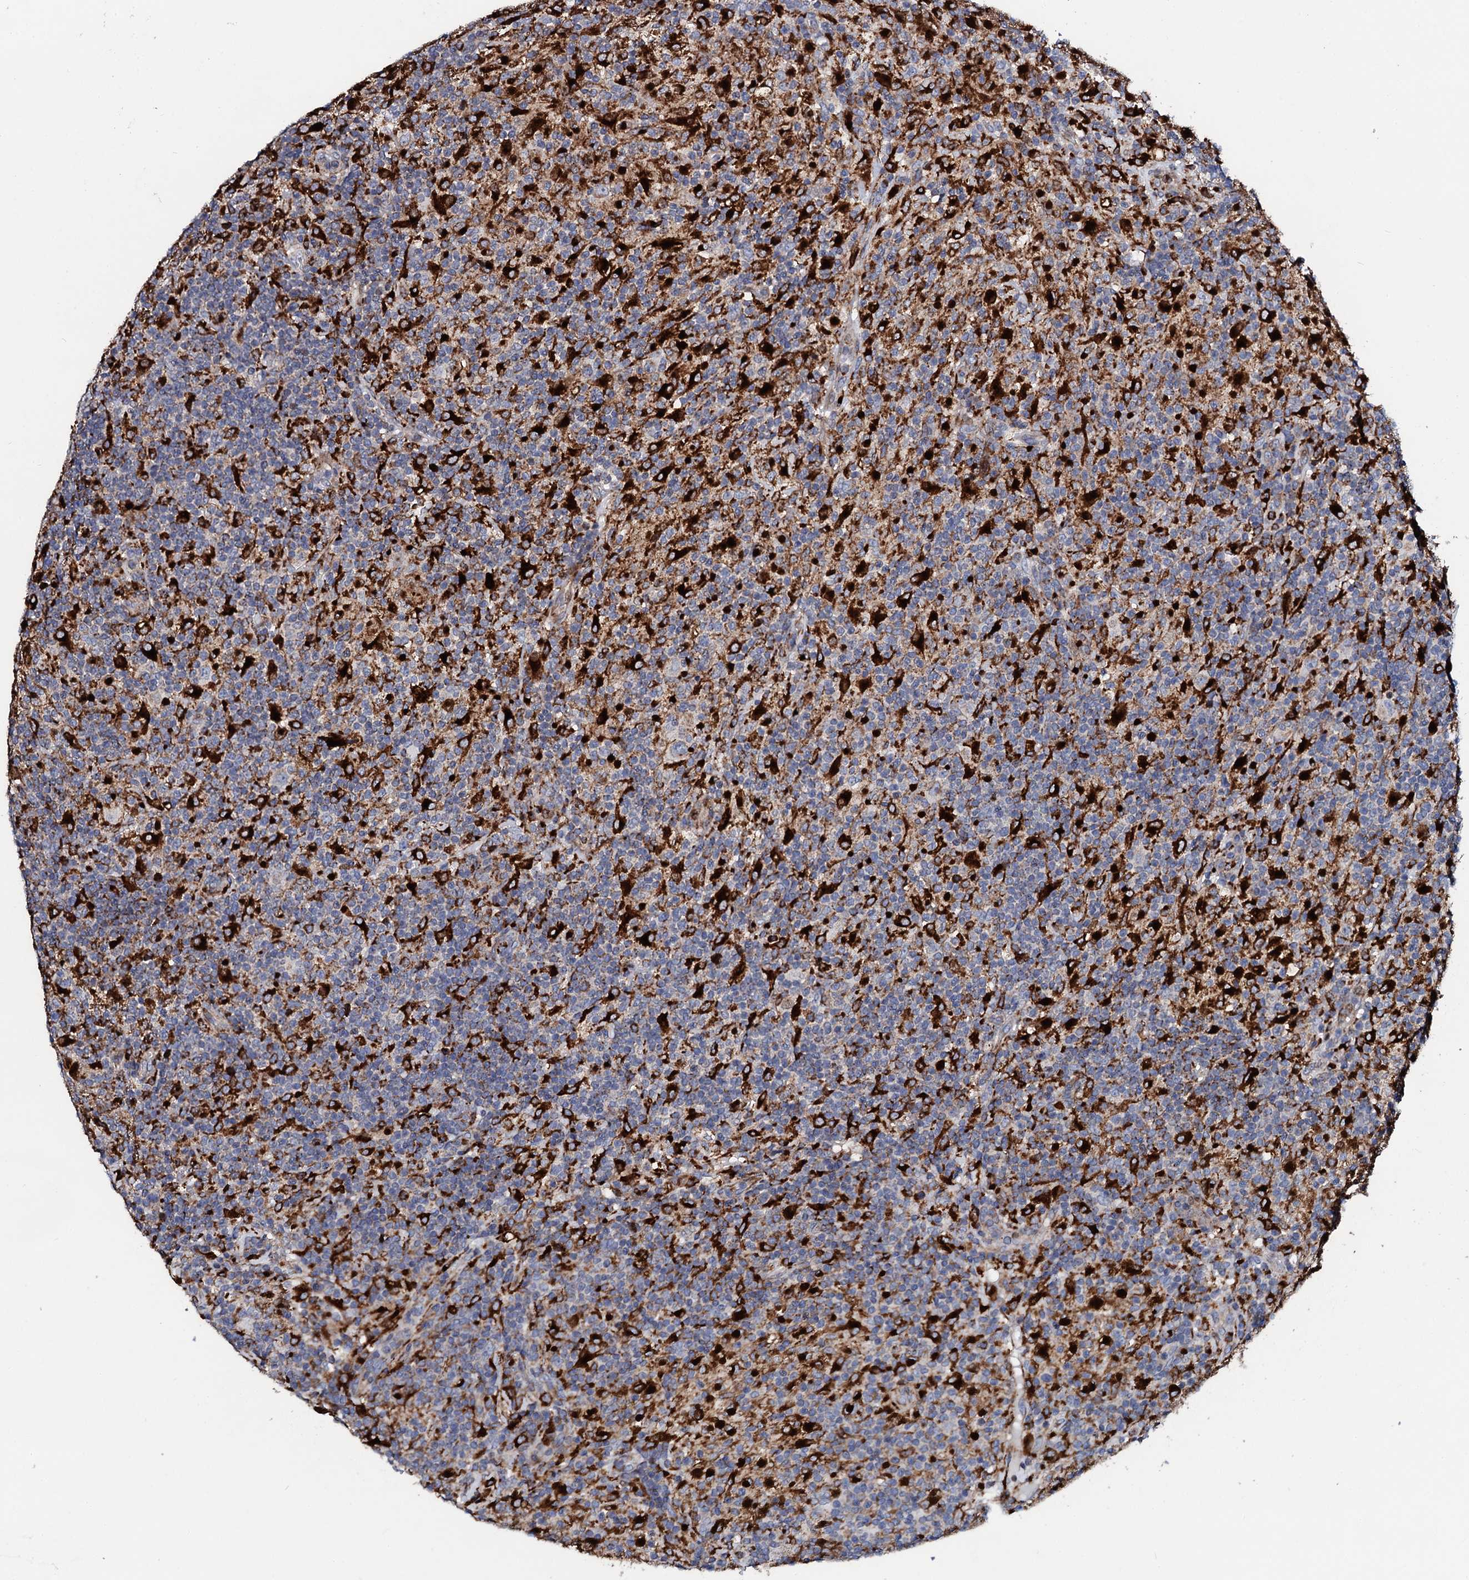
{"staining": {"intensity": "strong", "quantity": "25%-75%", "location": "cytoplasmic/membranous"}, "tissue": "lymphoma", "cell_type": "Tumor cells", "image_type": "cancer", "snomed": [{"axis": "morphology", "description": "Hodgkin's disease, NOS"}, {"axis": "topography", "description": "Lymph node"}], "caption": "Lymphoma was stained to show a protein in brown. There is high levels of strong cytoplasmic/membranous positivity in approximately 25%-75% of tumor cells.", "gene": "TCIRG1", "patient": {"sex": "male", "age": 70}}